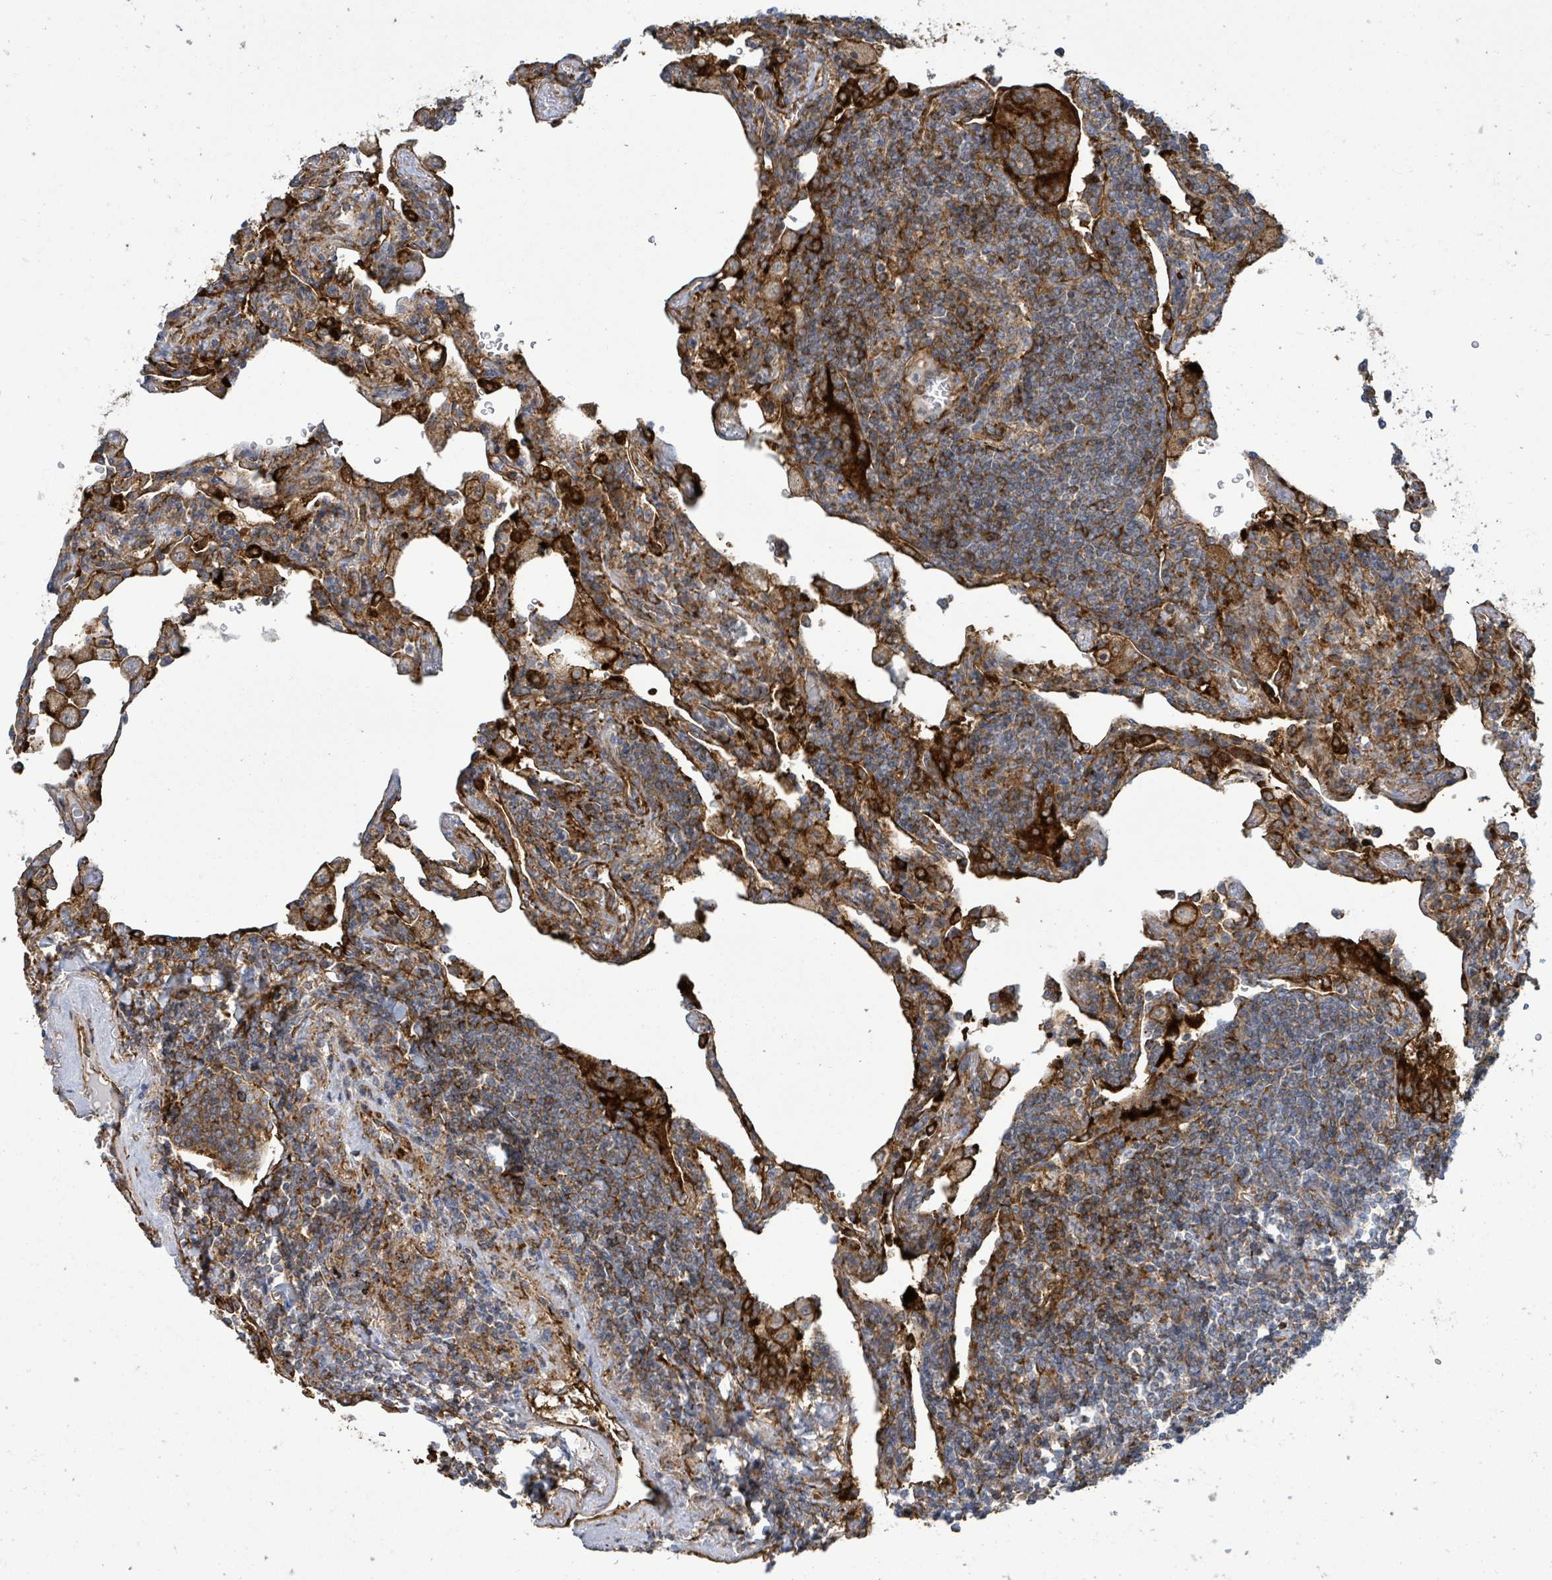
{"staining": {"intensity": "moderate", "quantity": ">75%", "location": "cytoplasmic/membranous"}, "tissue": "lymphoma", "cell_type": "Tumor cells", "image_type": "cancer", "snomed": [{"axis": "morphology", "description": "Malignant lymphoma, non-Hodgkin's type, Low grade"}, {"axis": "topography", "description": "Lung"}], "caption": "Tumor cells demonstrate medium levels of moderate cytoplasmic/membranous positivity in about >75% of cells in human low-grade malignant lymphoma, non-Hodgkin's type.", "gene": "EGFL7", "patient": {"sex": "female", "age": 71}}